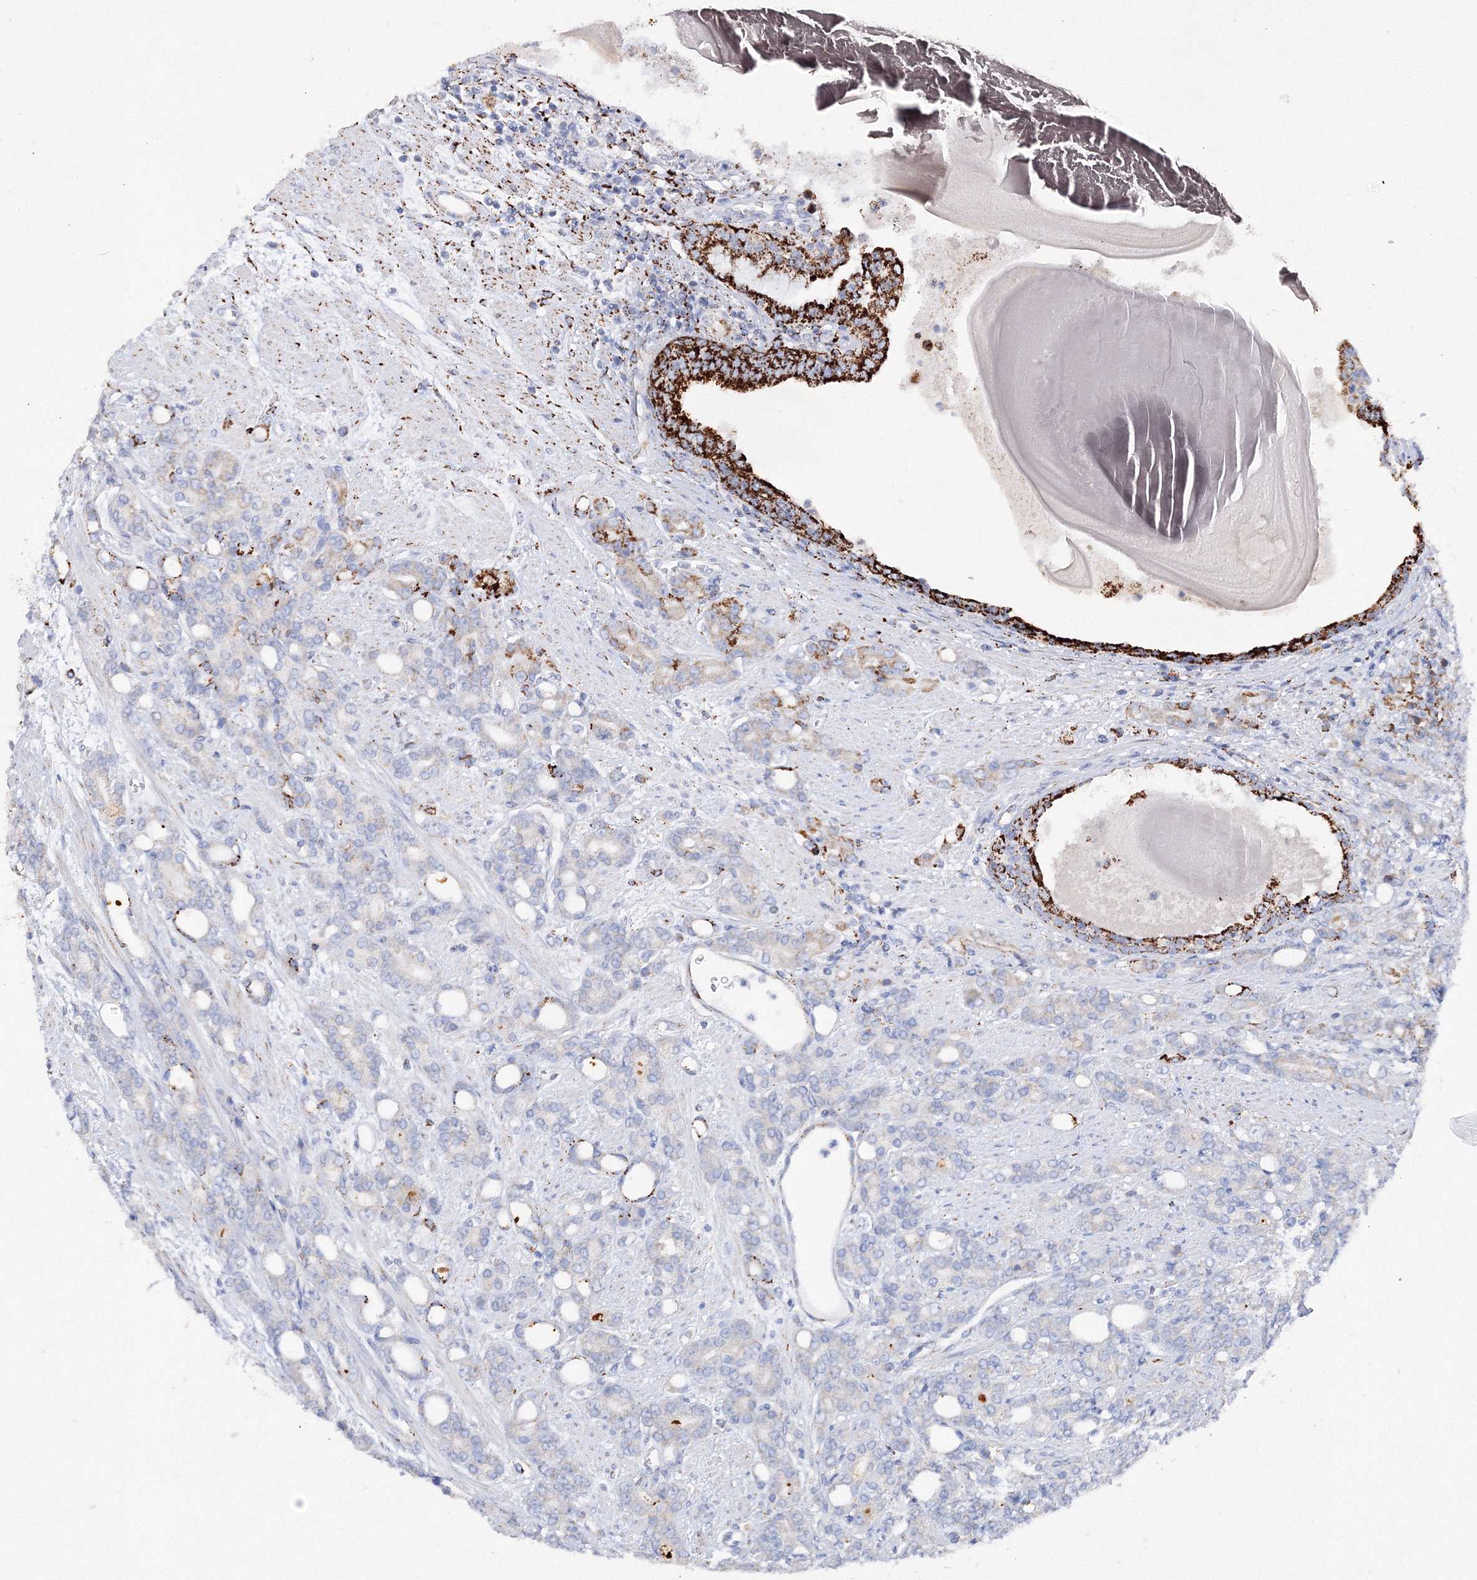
{"staining": {"intensity": "negative", "quantity": "none", "location": "none"}, "tissue": "prostate cancer", "cell_type": "Tumor cells", "image_type": "cancer", "snomed": [{"axis": "morphology", "description": "Adenocarcinoma, High grade"}, {"axis": "topography", "description": "Prostate"}], "caption": "Tumor cells show no significant protein staining in prostate cancer.", "gene": "MERTK", "patient": {"sex": "male", "age": 62}}